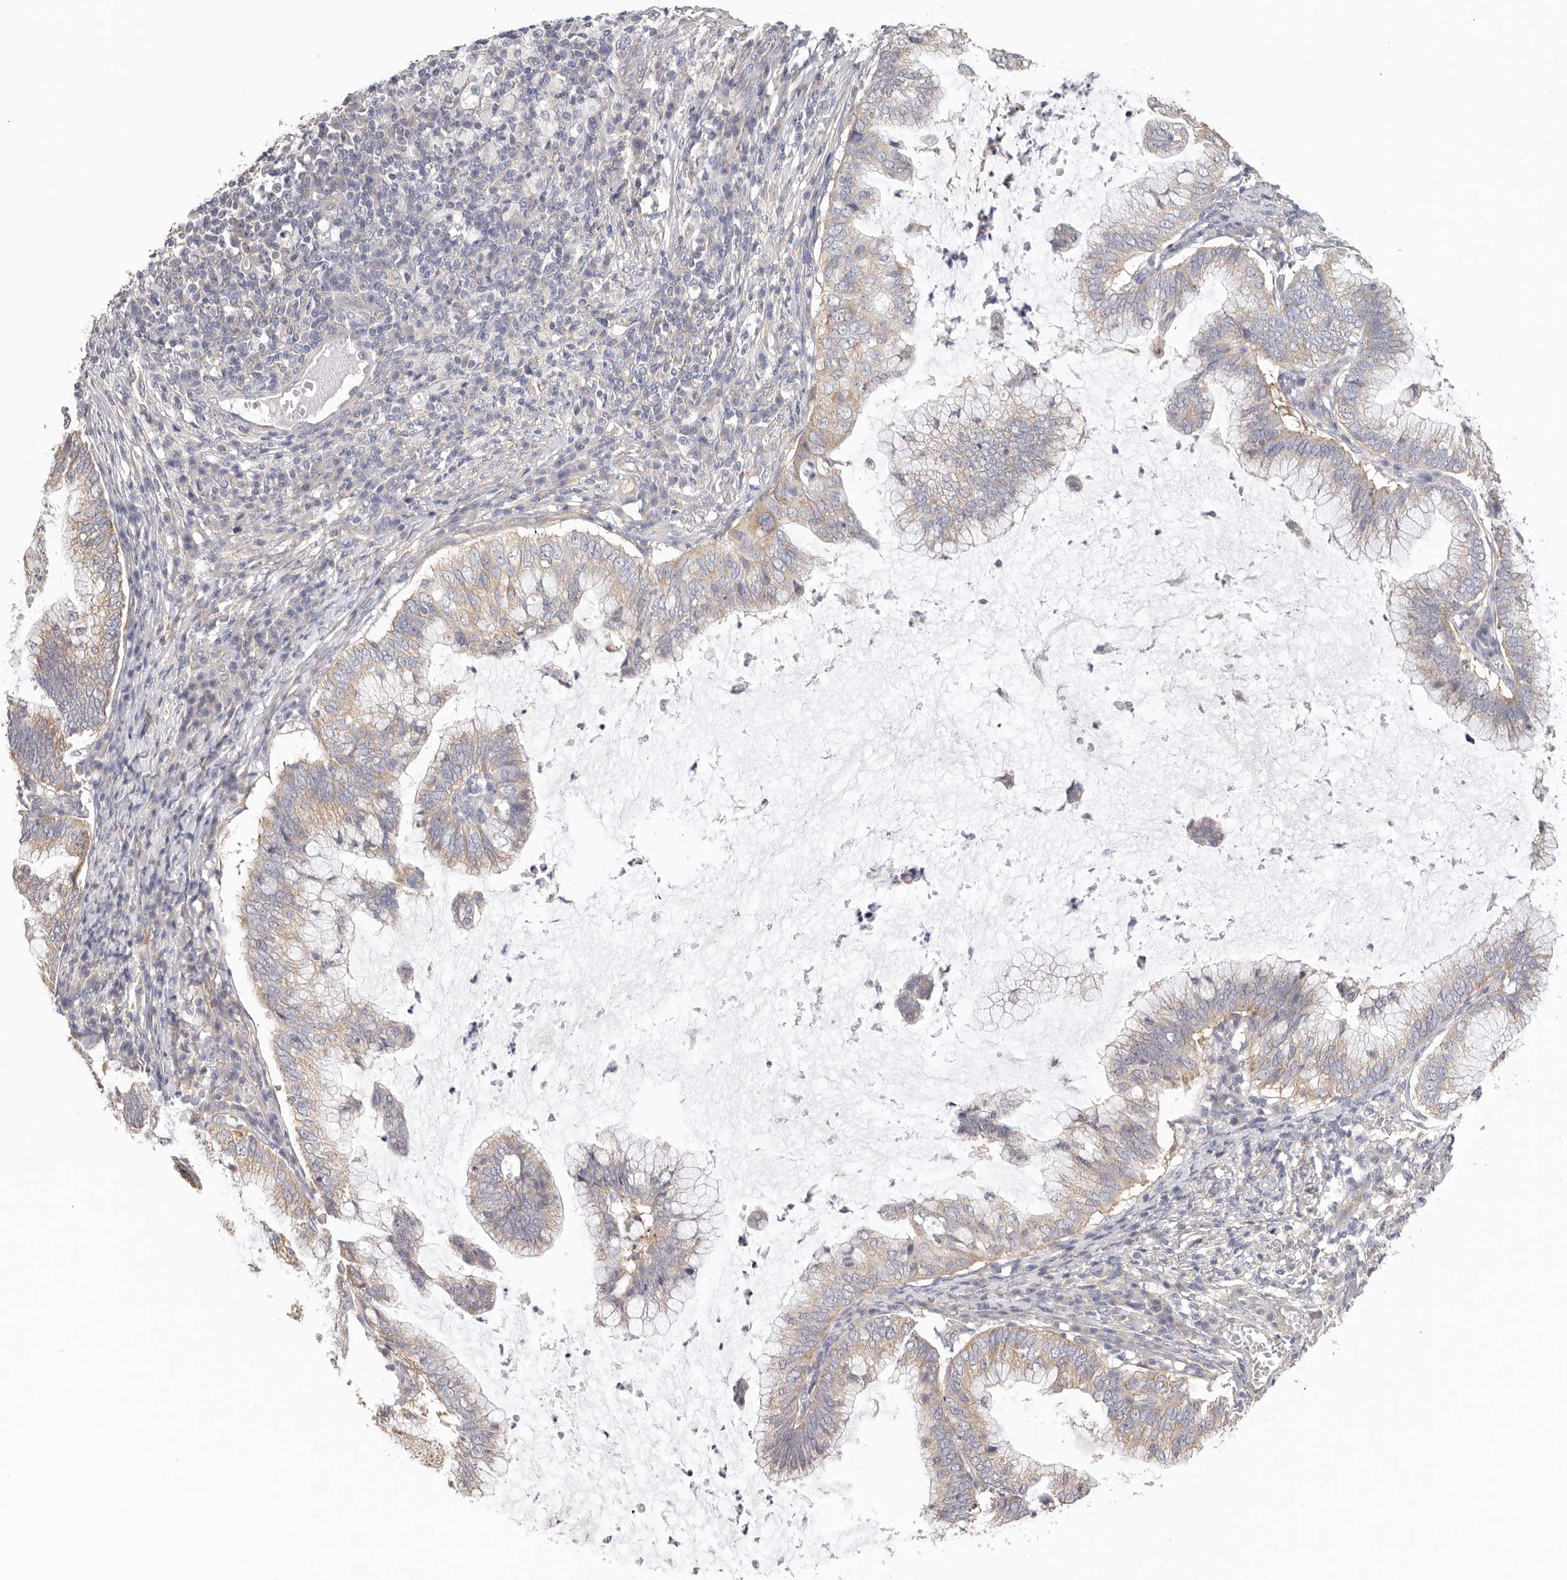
{"staining": {"intensity": "weak", "quantity": "25%-75%", "location": "cytoplasmic/membranous"}, "tissue": "cervical cancer", "cell_type": "Tumor cells", "image_type": "cancer", "snomed": [{"axis": "morphology", "description": "Adenocarcinoma, NOS"}, {"axis": "topography", "description": "Cervix"}], "caption": "The photomicrograph displays a brown stain indicating the presence of a protein in the cytoplasmic/membranous of tumor cells in cervical cancer. The staining was performed using DAB (3,3'-diaminobenzidine) to visualize the protein expression in brown, while the nuclei were stained in blue with hematoxylin (Magnification: 20x).", "gene": "AFDN", "patient": {"sex": "female", "age": 36}}